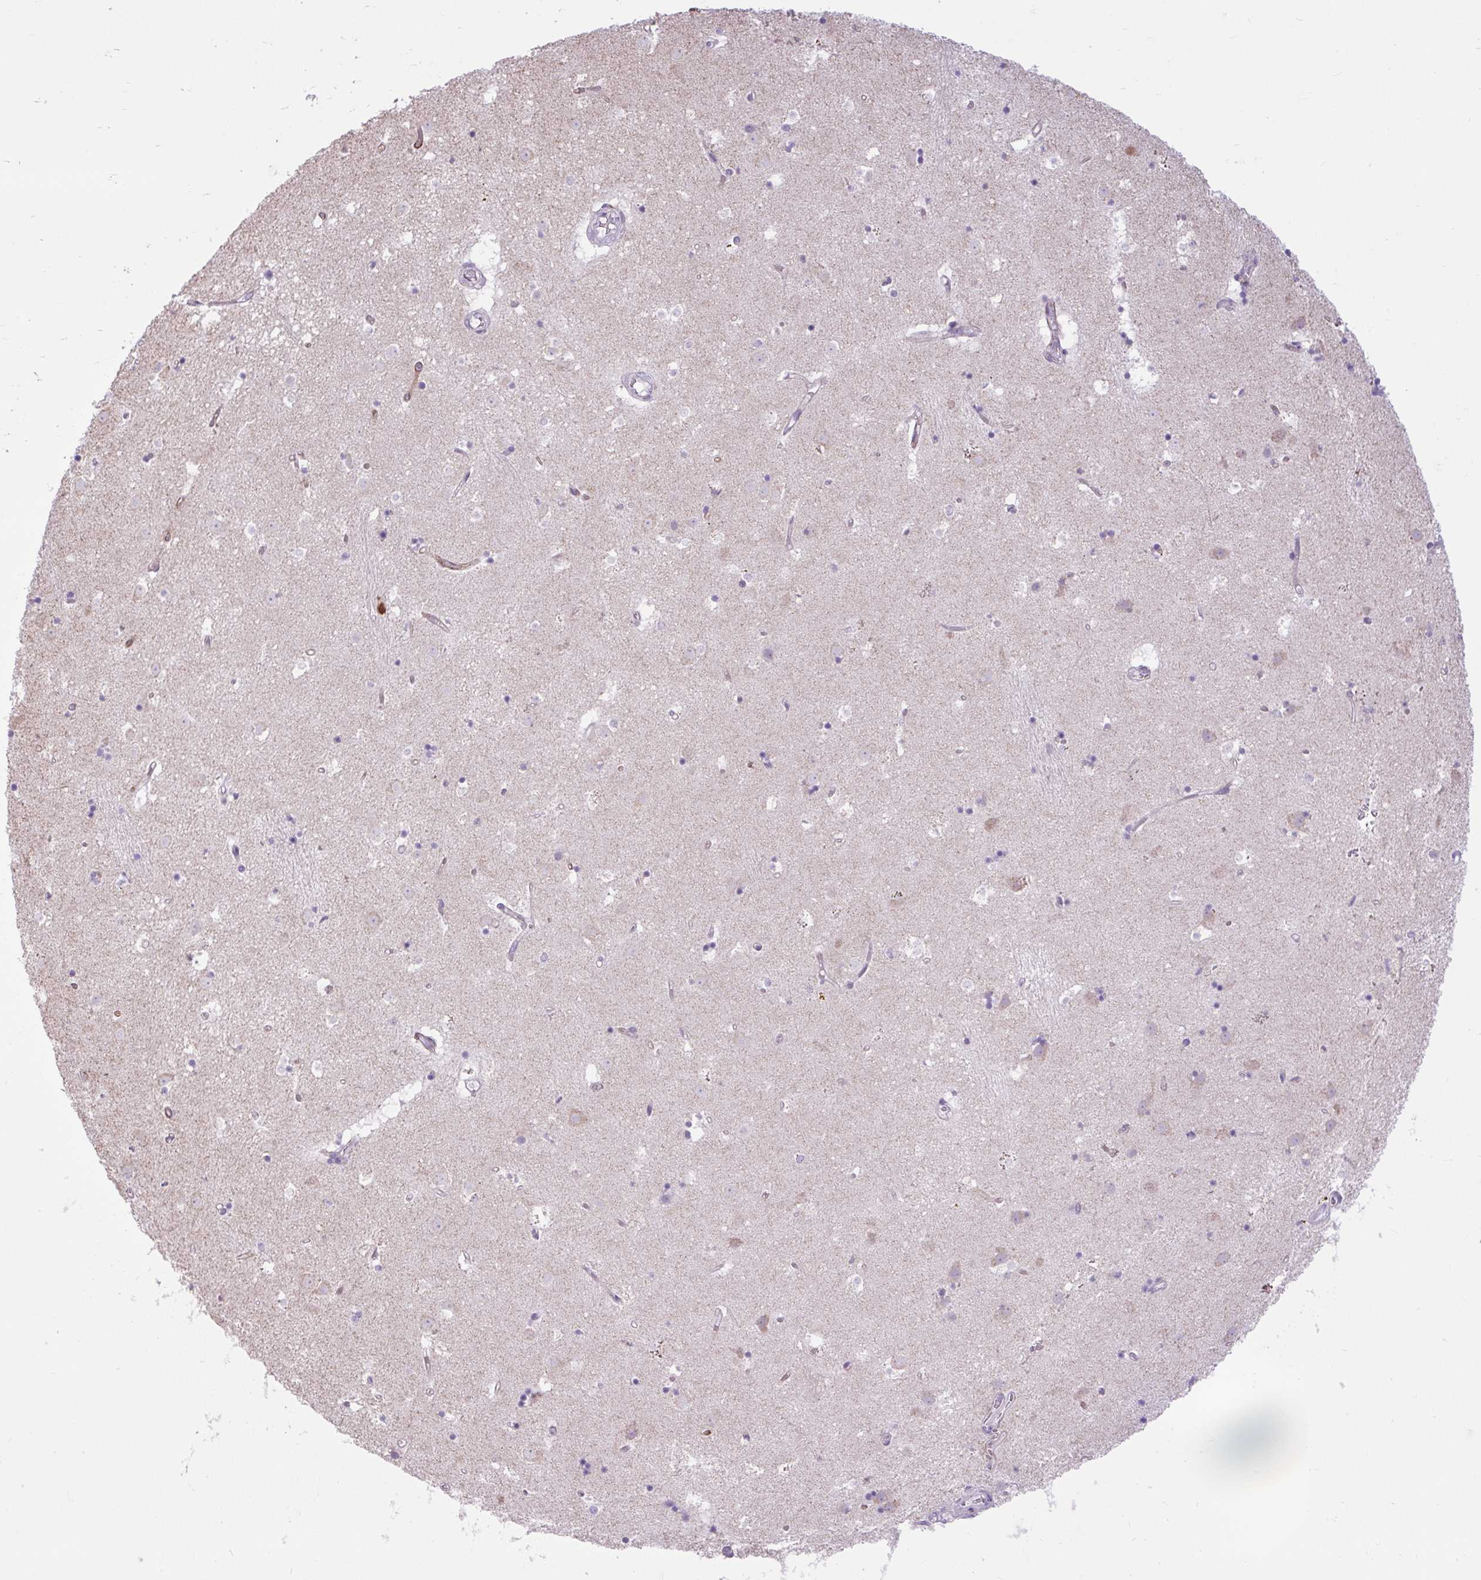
{"staining": {"intensity": "negative", "quantity": "none", "location": "none"}, "tissue": "caudate", "cell_type": "Glial cells", "image_type": "normal", "snomed": [{"axis": "morphology", "description": "Normal tissue, NOS"}, {"axis": "topography", "description": "Lateral ventricle wall"}], "caption": "Glial cells are negative for brown protein staining in normal caudate. The staining is performed using DAB brown chromogen with nuclei counter-stained in using hematoxylin.", "gene": "RNASE10", "patient": {"sex": "male", "age": 58}}